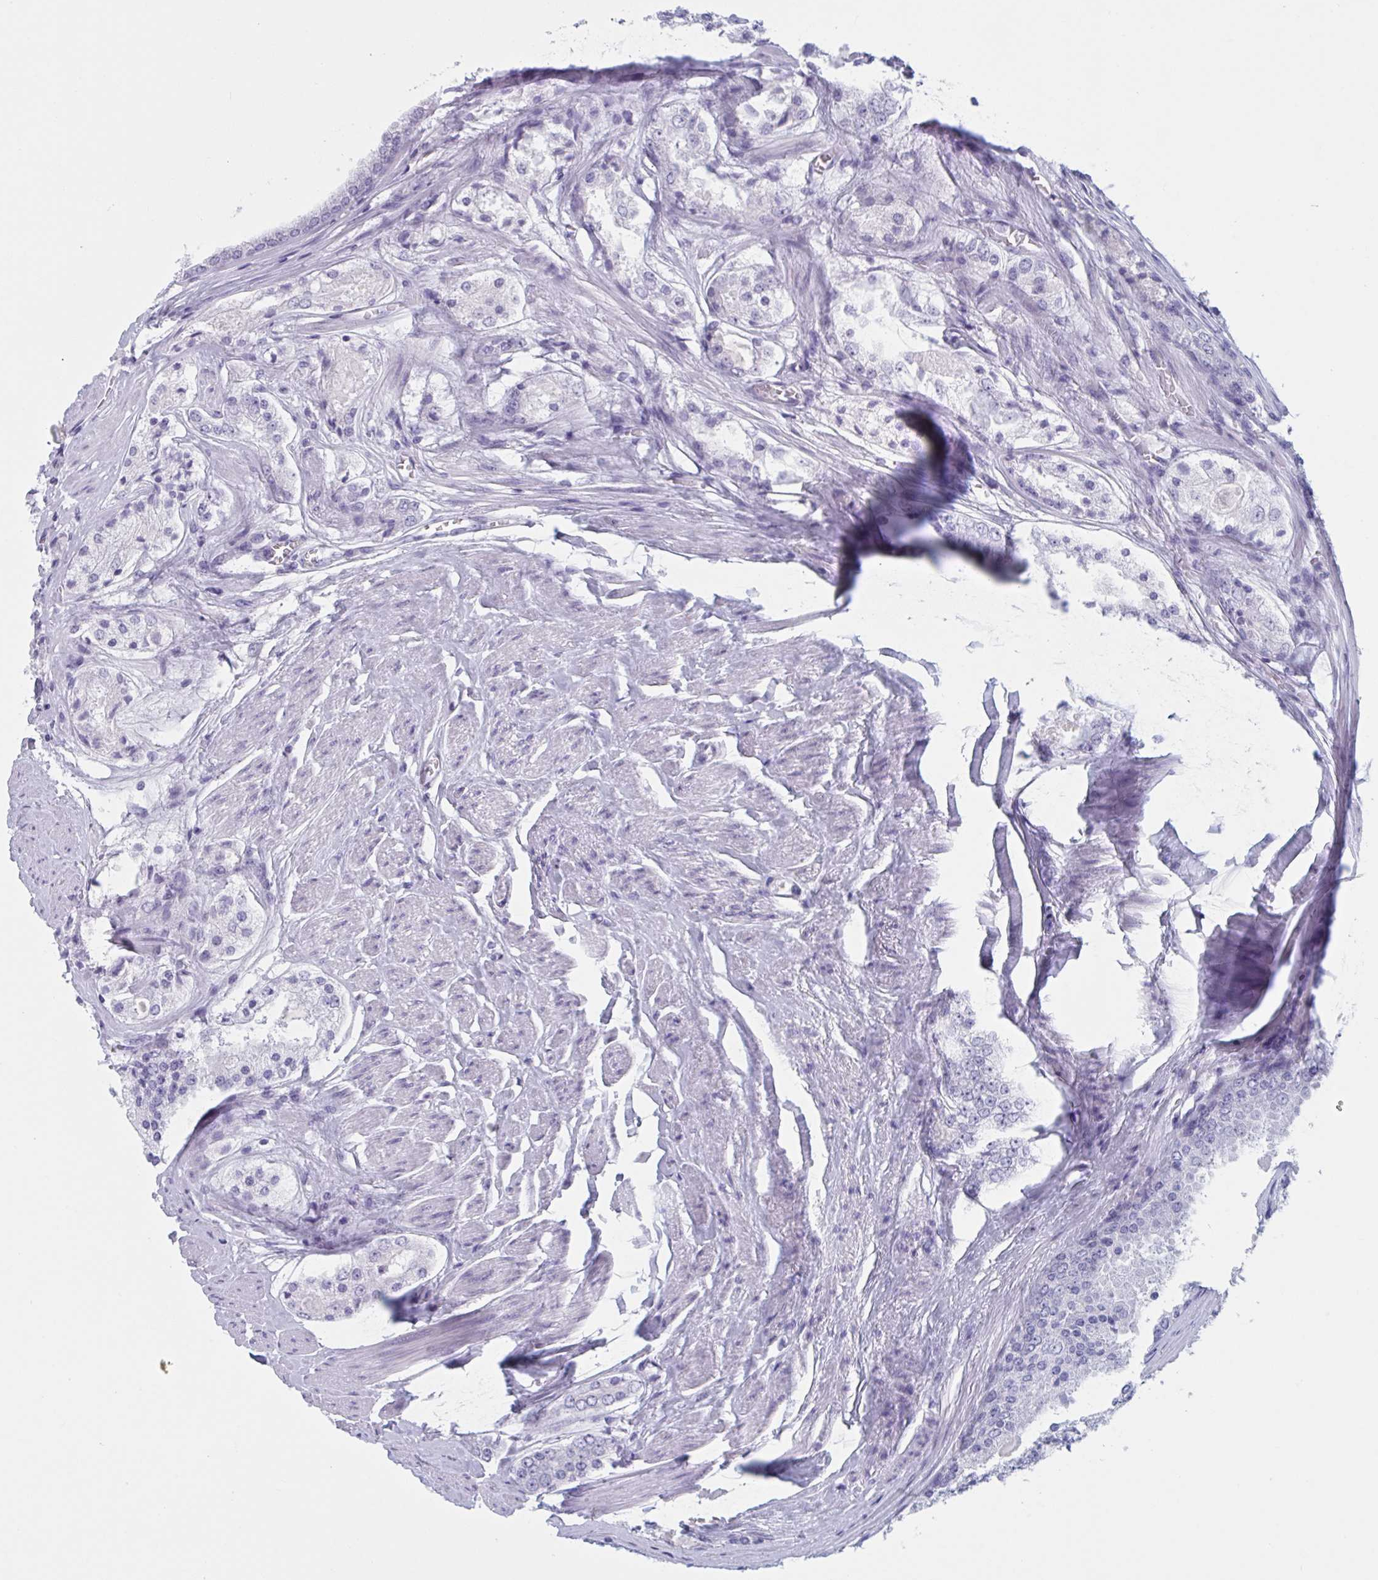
{"staining": {"intensity": "negative", "quantity": "none", "location": "none"}, "tissue": "prostate cancer", "cell_type": "Tumor cells", "image_type": "cancer", "snomed": [{"axis": "morphology", "description": "Adenocarcinoma, High grade"}, {"axis": "topography", "description": "Prostate"}], "caption": "Protein analysis of high-grade adenocarcinoma (prostate) demonstrates no significant staining in tumor cells.", "gene": "HSD11B2", "patient": {"sex": "male", "age": 67}}